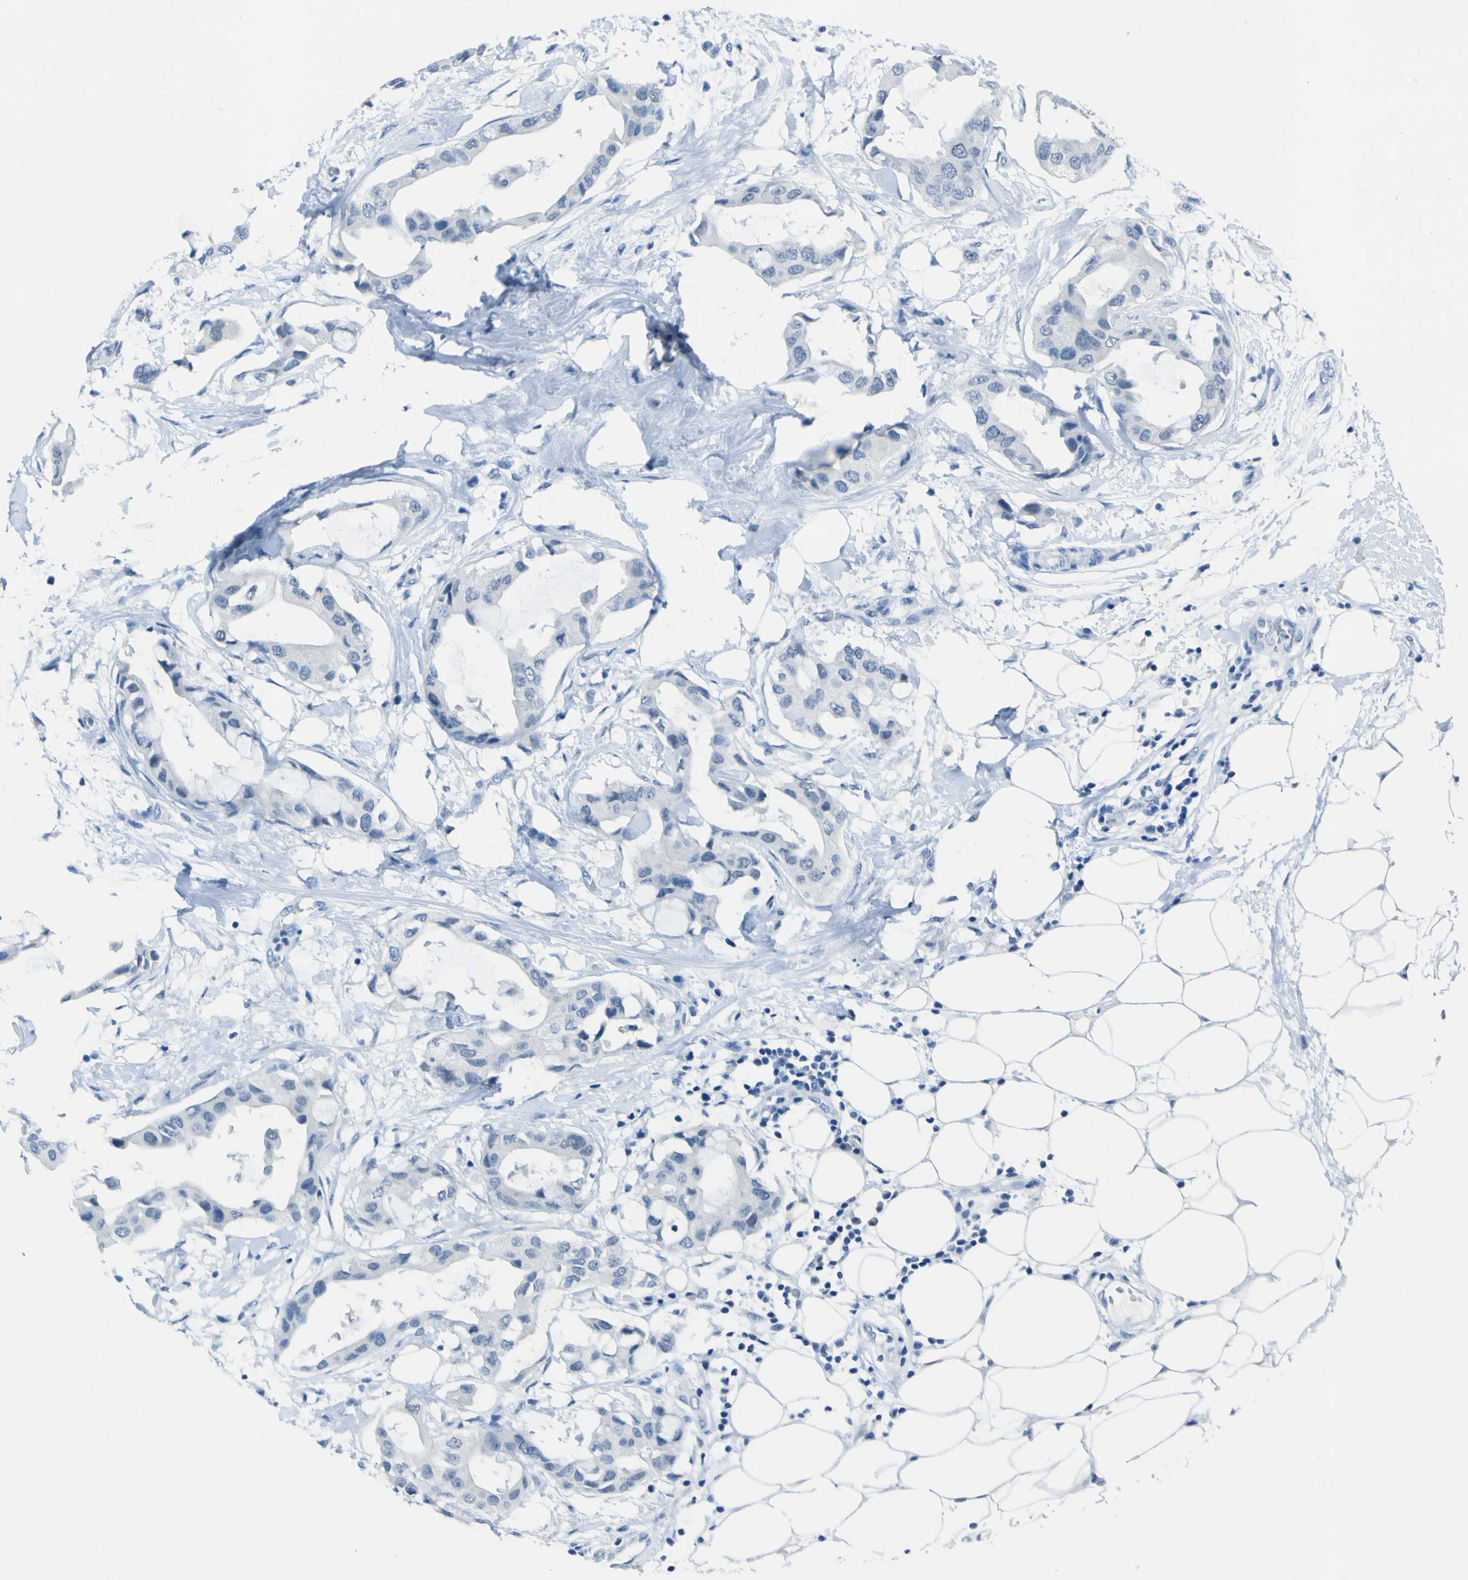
{"staining": {"intensity": "negative", "quantity": "none", "location": "none"}, "tissue": "breast cancer", "cell_type": "Tumor cells", "image_type": "cancer", "snomed": [{"axis": "morphology", "description": "Duct carcinoma"}, {"axis": "topography", "description": "Breast"}], "caption": "Protein analysis of breast infiltrating ductal carcinoma shows no significant expression in tumor cells.", "gene": "PHKG1", "patient": {"sex": "female", "age": 40}}